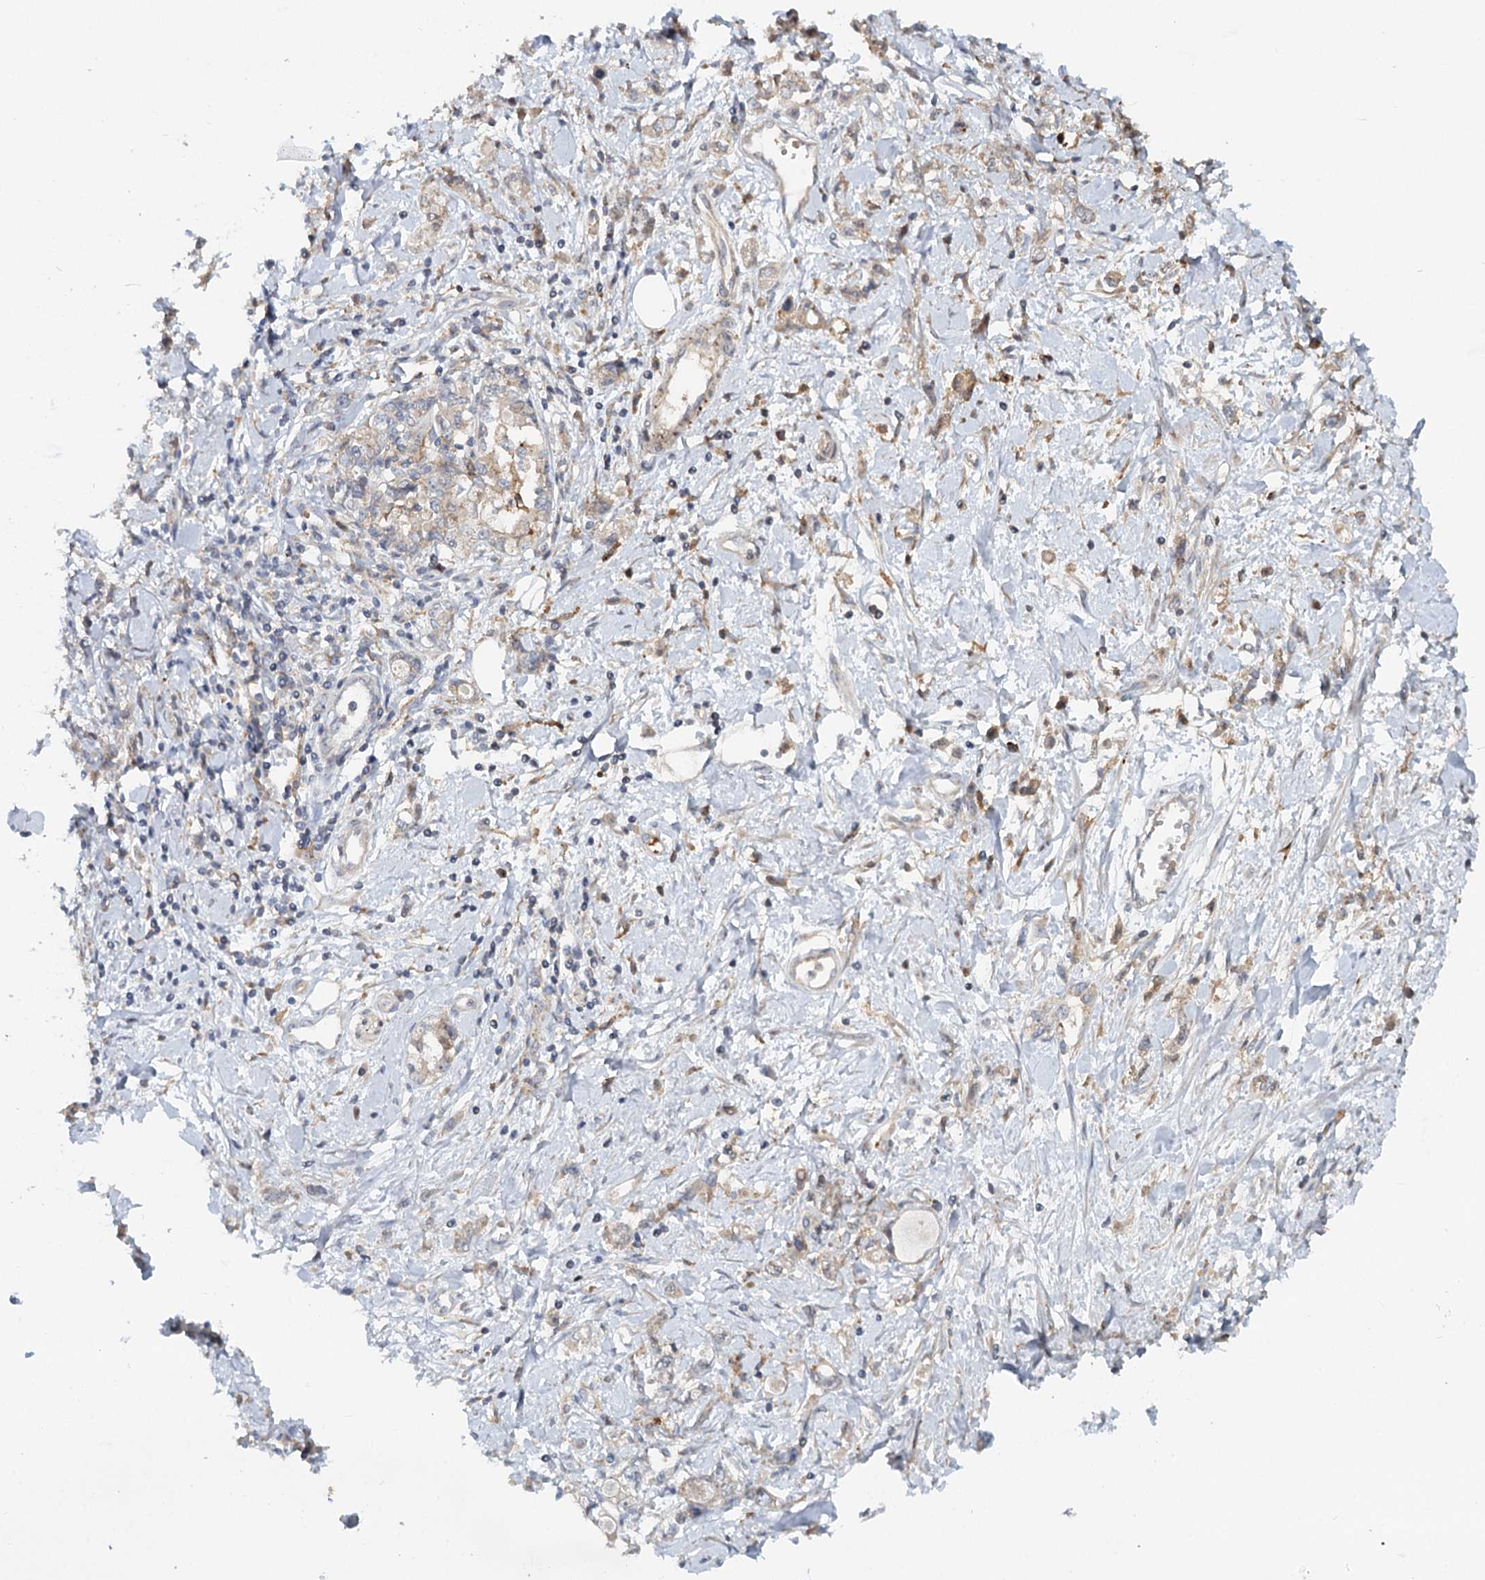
{"staining": {"intensity": "weak", "quantity": "25%-75%", "location": "cytoplasmic/membranous"}, "tissue": "stomach cancer", "cell_type": "Tumor cells", "image_type": "cancer", "snomed": [{"axis": "morphology", "description": "Adenocarcinoma, NOS"}, {"axis": "topography", "description": "Stomach"}], "caption": "A high-resolution image shows immunohistochemistry (IHC) staining of stomach cancer (adenocarcinoma), which reveals weak cytoplasmic/membranous staining in about 25%-75% of tumor cells. (brown staining indicates protein expression, while blue staining denotes nuclei).", "gene": "RNF111", "patient": {"sex": "female", "age": 76}}